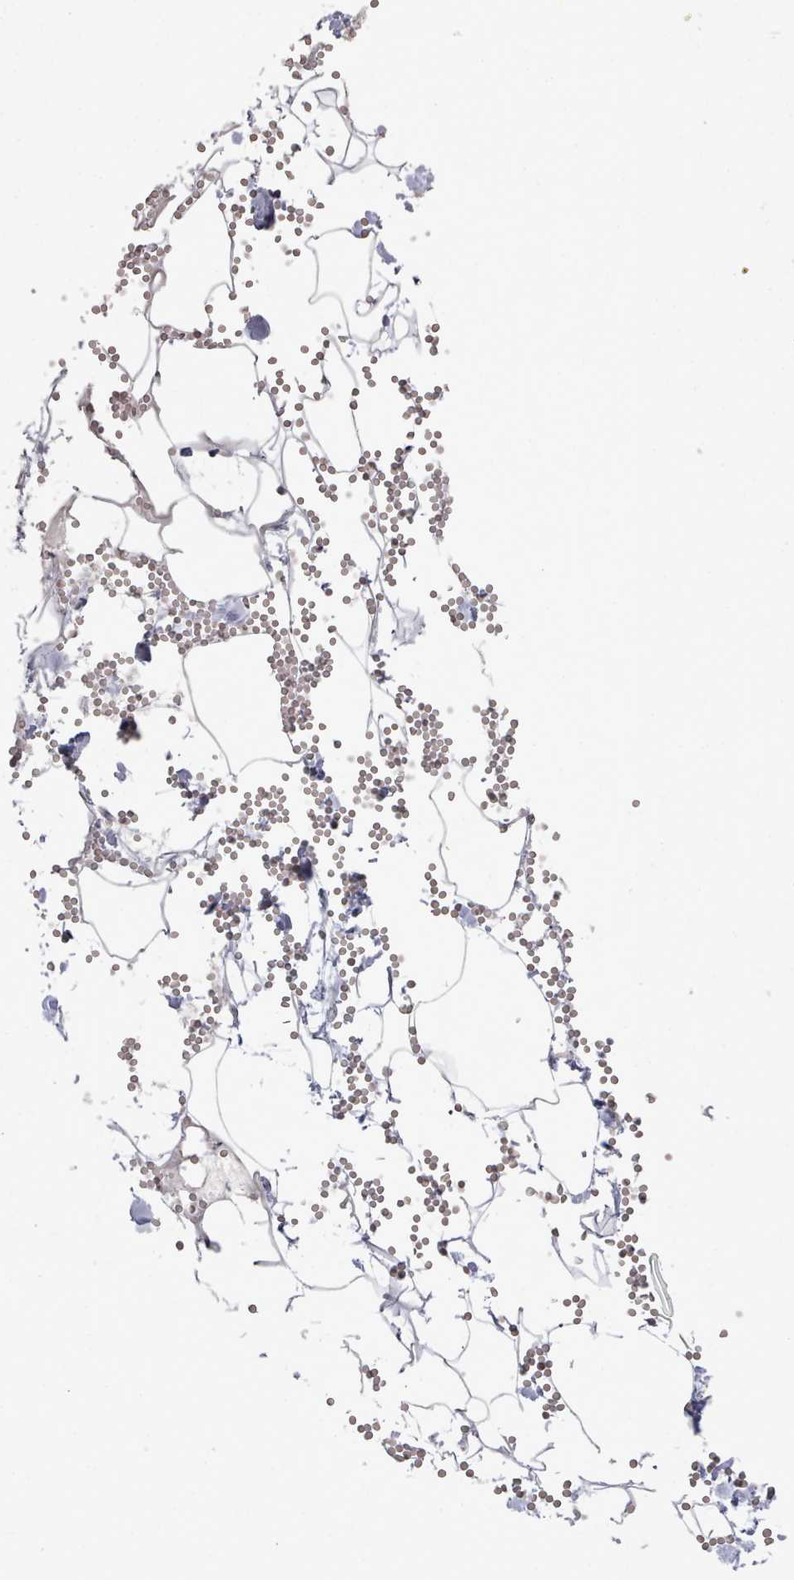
{"staining": {"intensity": "negative", "quantity": "none", "location": "none"}, "tissue": "adipose tissue", "cell_type": "Adipocytes", "image_type": "normal", "snomed": [{"axis": "morphology", "description": "Normal tissue, NOS"}, {"axis": "topography", "description": "Gallbladder"}, {"axis": "topography", "description": "Peripheral nerve tissue"}], "caption": "DAB immunohistochemical staining of normal human adipose tissue demonstrates no significant expression in adipocytes. (Stains: DAB (3,3'-diaminobenzidine) immunohistochemistry (IHC) with hematoxylin counter stain, Microscopy: brightfield microscopy at high magnification).", "gene": "HYAL3", "patient": {"sex": "male", "age": 38}}